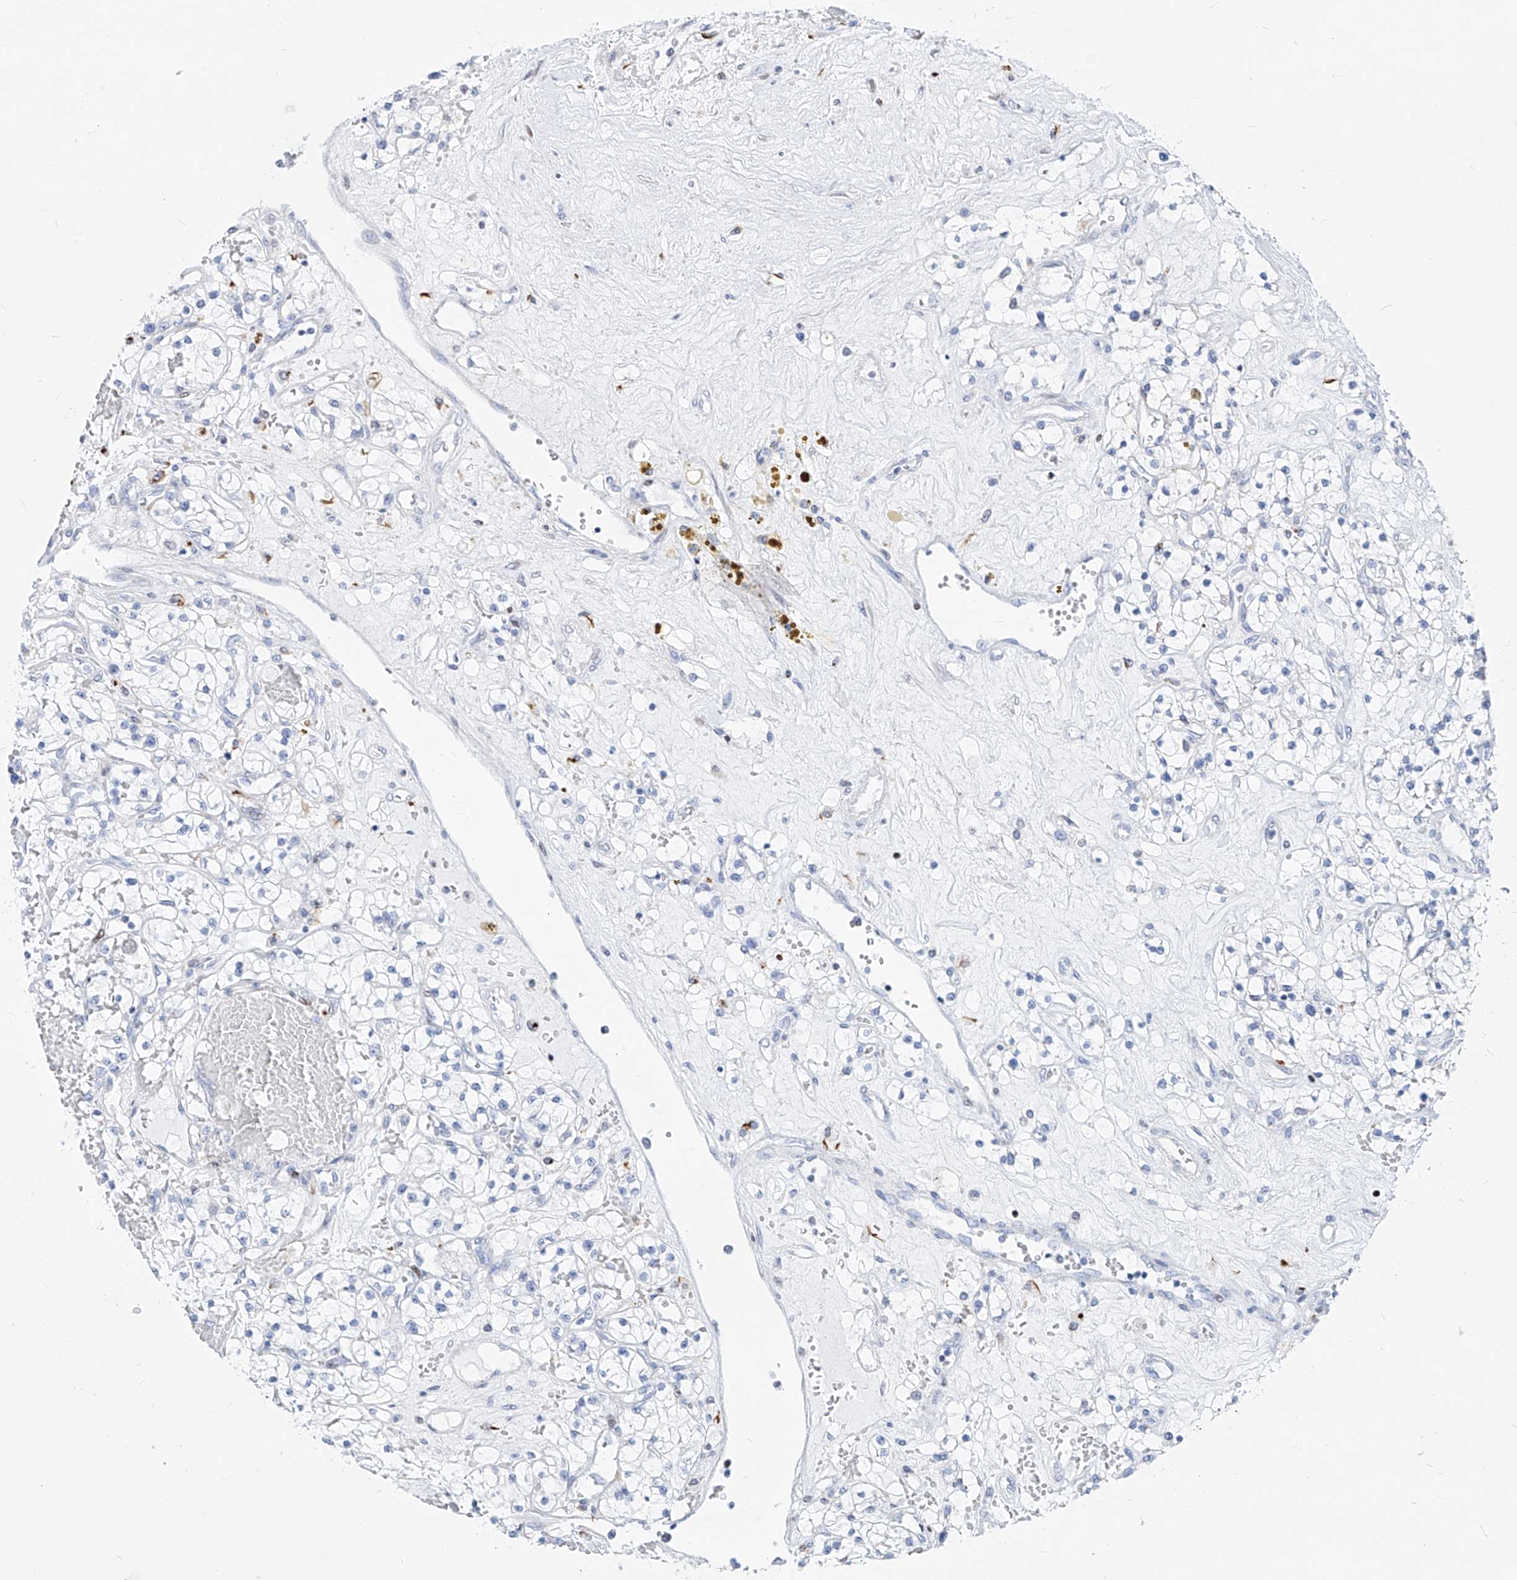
{"staining": {"intensity": "negative", "quantity": "none", "location": "none"}, "tissue": "renal cancer", "cell_type": "Tumor cells", "image_type": "cancer", "snomed": [{"axis": "morphology", "description": "Normal tissue, NOS"}, {"axis": "morphology", "description": "Adenocarcinoma, NOS"}, {"axis": "topography", "description": "Kidney"}], "caption": "Micrograph shows no protein positivity in tumor cells of renal cancer tissue.", "gene": "FRS3", "patient": {"sex": "male", "age": 68}}